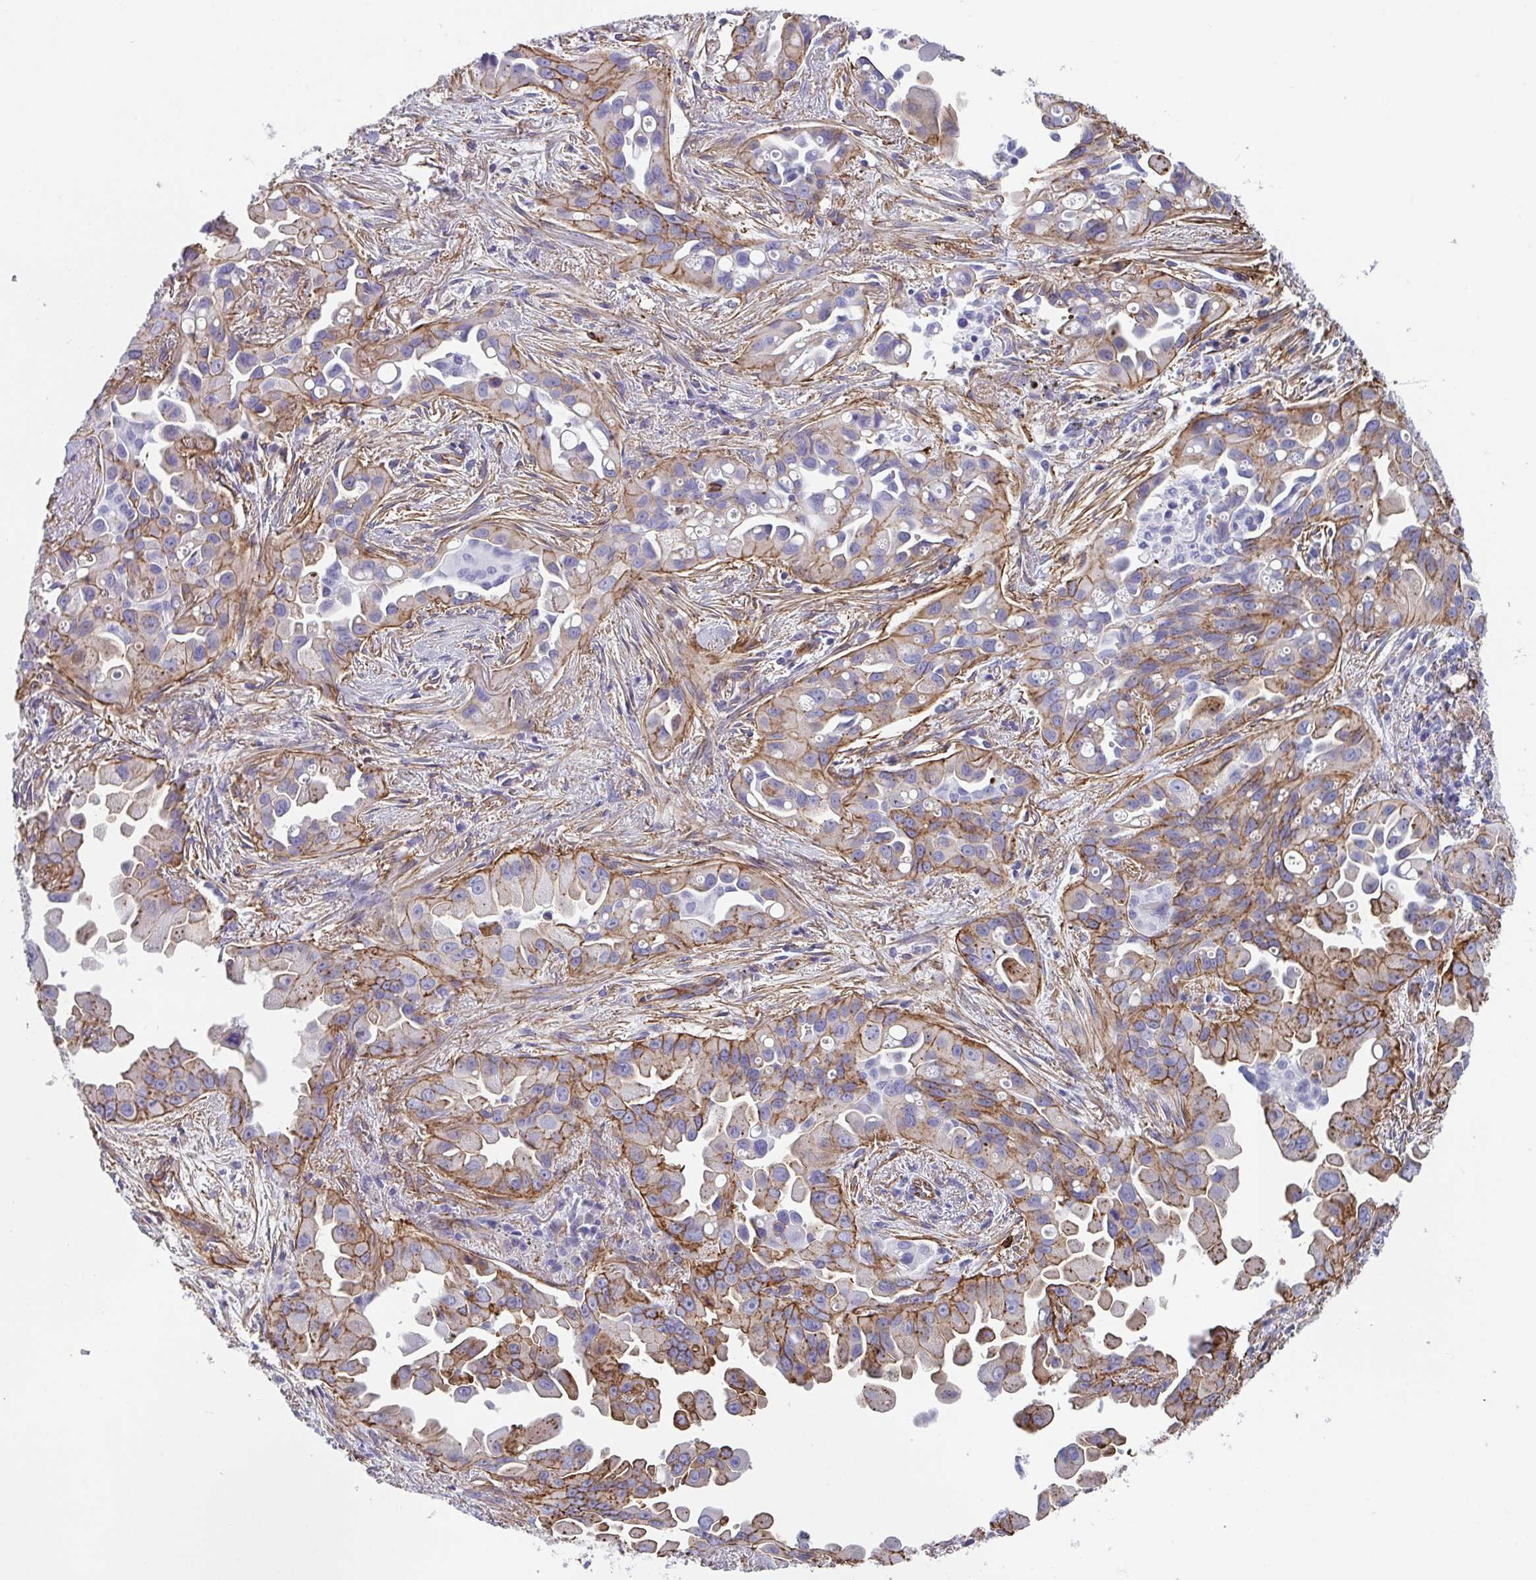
{"staining": {"intensity": "moderate", "quantity": "25%-75%", "location": "cytoplasmic/membranous"}, "tissue": "lung cancer", "cell_type": "Tumor cells", "image_type": "cancer", "snomed": [{"axis": "morphology", "description": "Adenocarcinoma, NOS"}, {"axis": "topography", "description": "Lung"}], "caption": "Lung adenocarcinoma stained with a brown dye demonstrates moderate cytoplasmic/membranous positive positivity in about 25%-75% of tumor cells.", "gene": "DBN1", "patient": {"sex": "male", "age": 68}}